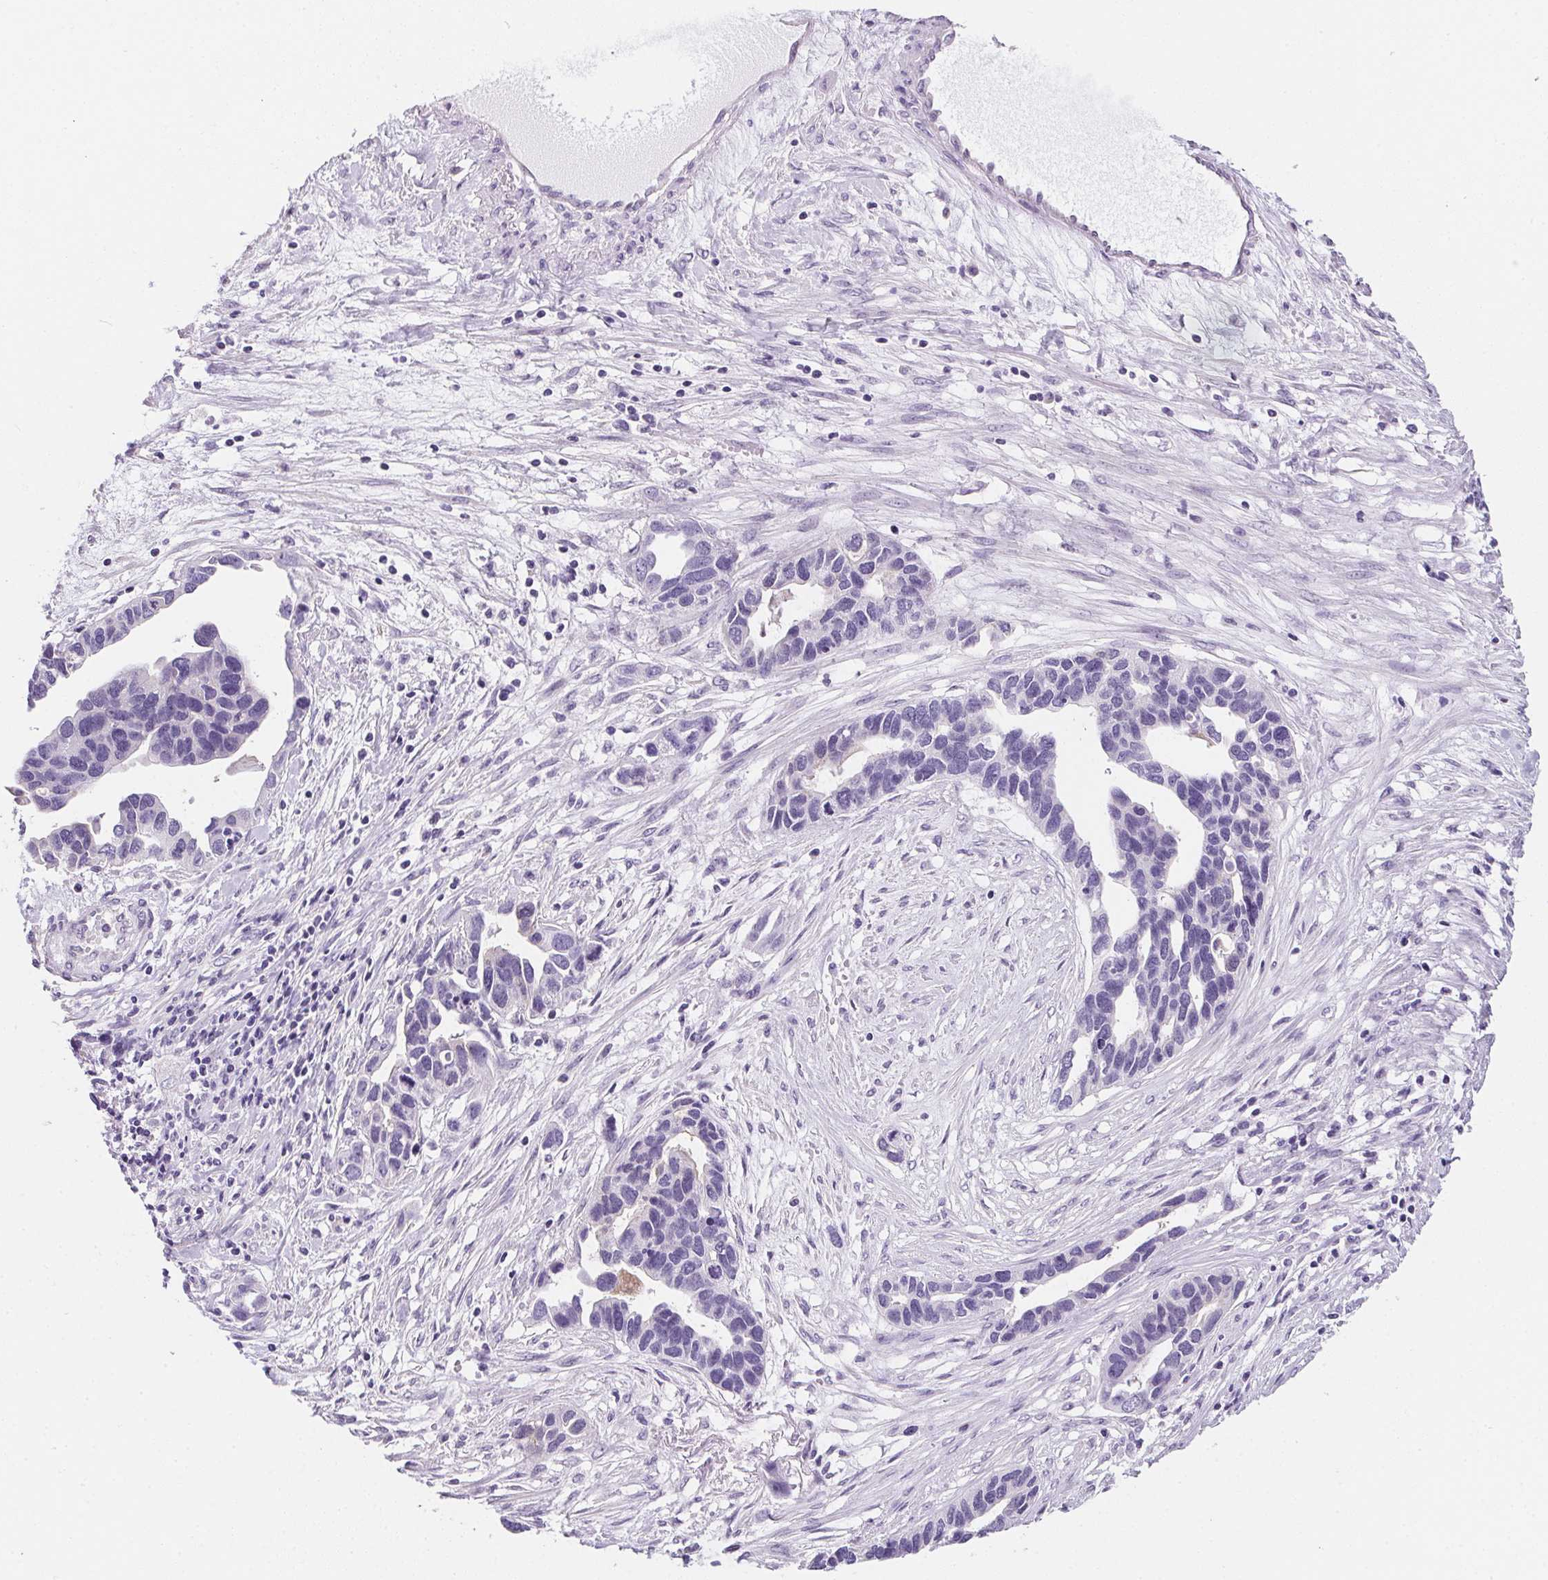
{"staining": {"intensity": "negative", "quantity": "none", "location": "none"}, "tissue": "ovarian cancer", "cell_type": "Tumor cells", "image_type": "cancer", "snomed": [{"axis": "morphology", "description": "Cystadenocarcinoma, serous, NOS"}, {"axis": "topography", "description": "Ovary"}], "caption": "Immunohistochemistry (IHC) histopathology image of neoplastic tissue: ovarian serous cystadenocarcinoma stained with DAB demonstrates no significant protein positivity in tumor cells.", "gene": "AQP5", "patient": {"sex": "female", "age": 54}}